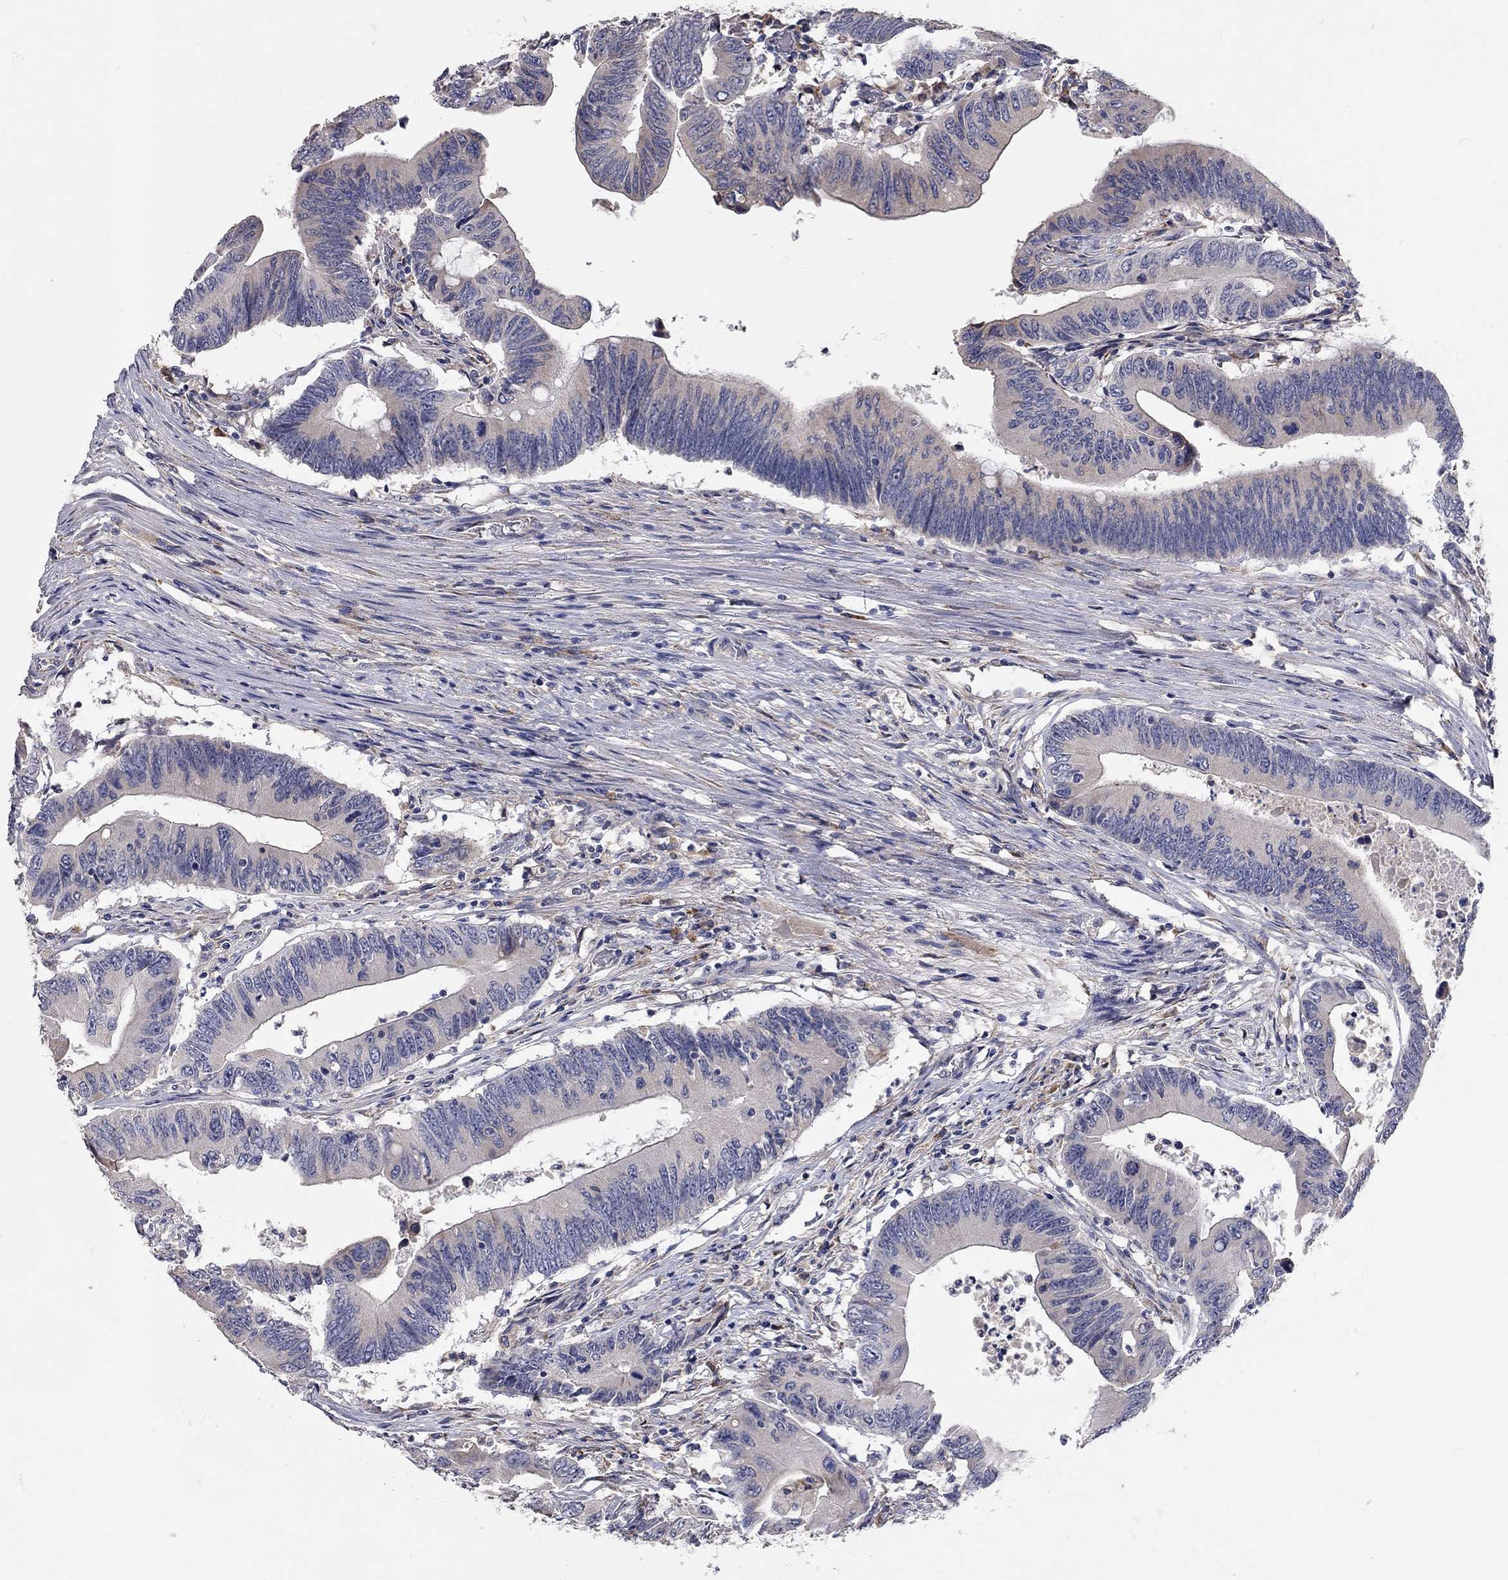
{"staining": {"intensity": "negative", "quantity": "none", "location": "none"}, "tissue": "colorectal cancer", "cell_type": "Tumor cells", "image_type": "cancer", "snomed": [{"axis": "morphology", "description": "Adenocarcinoma, NOS"}, {"axis": "topography", "description": "Colon"}], "caption": "Colorectal adenocarcinoma was stained to show a protein in brown. There is no significant expression in tumor cells.", "gene": "XAGE2", "patient": {"sex": "female", "age": 90}}